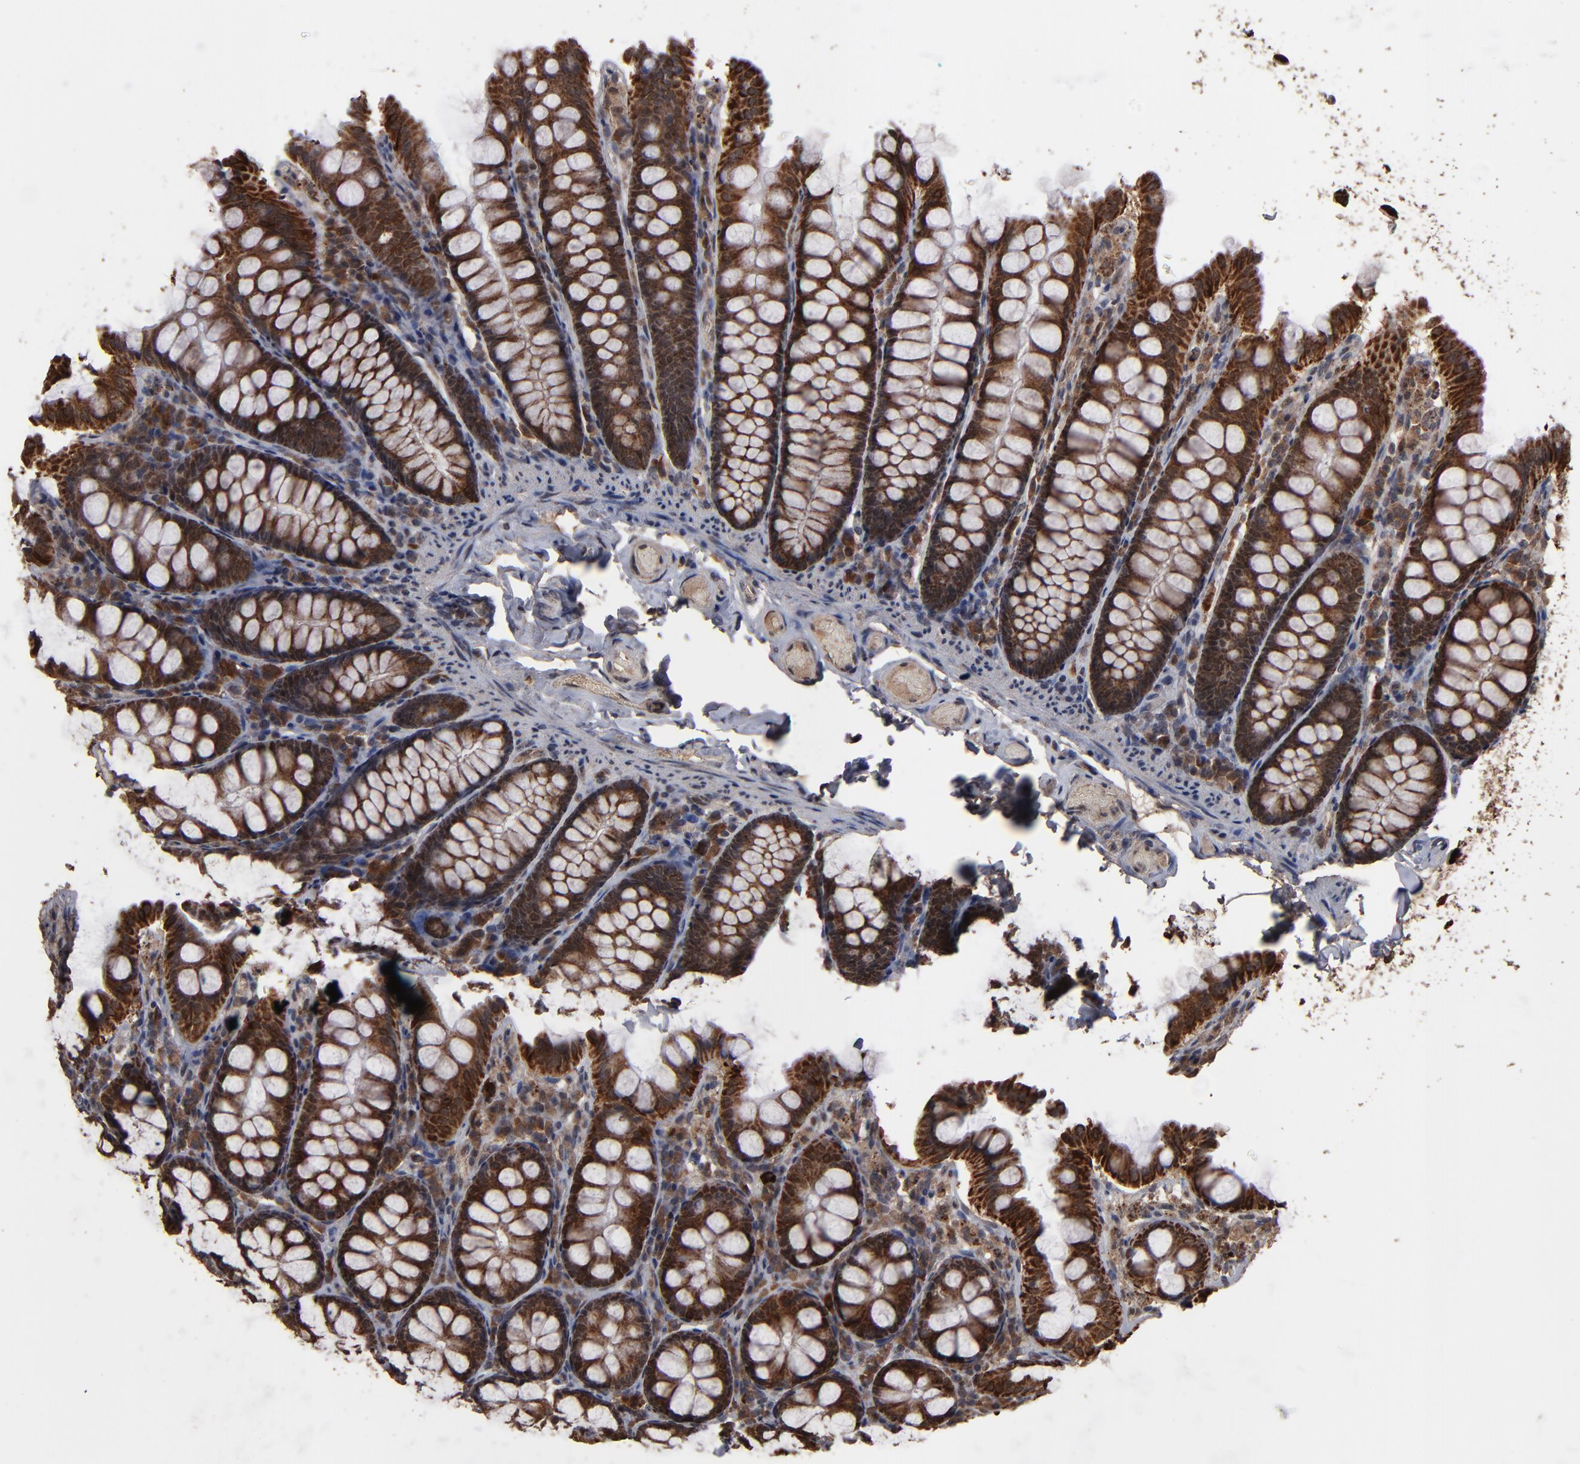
{"staining": {"intensity": "strong", "quantity": ">75%", "location": "cytoplasmic/membranous,nuclear"}, "tissue": "colon", "cell_type": "Endothelial cells", "image_type": "normal", "snomed": [{"axis": "morphology", "description": "Normal tissue, NOS"}, {"axis": "topography", "description": "Colon"}], "caption": "Normal colon was stained to show a protein in brown. There is high levels of strong cytoplasmic/membranous,nuclear staining in about >75% of endothelial cells. (DAB = brown stain, brightfield microscopy at high magnification).", "gene": "NXF2B", "patient": {"sex": "female", "age": 61}}